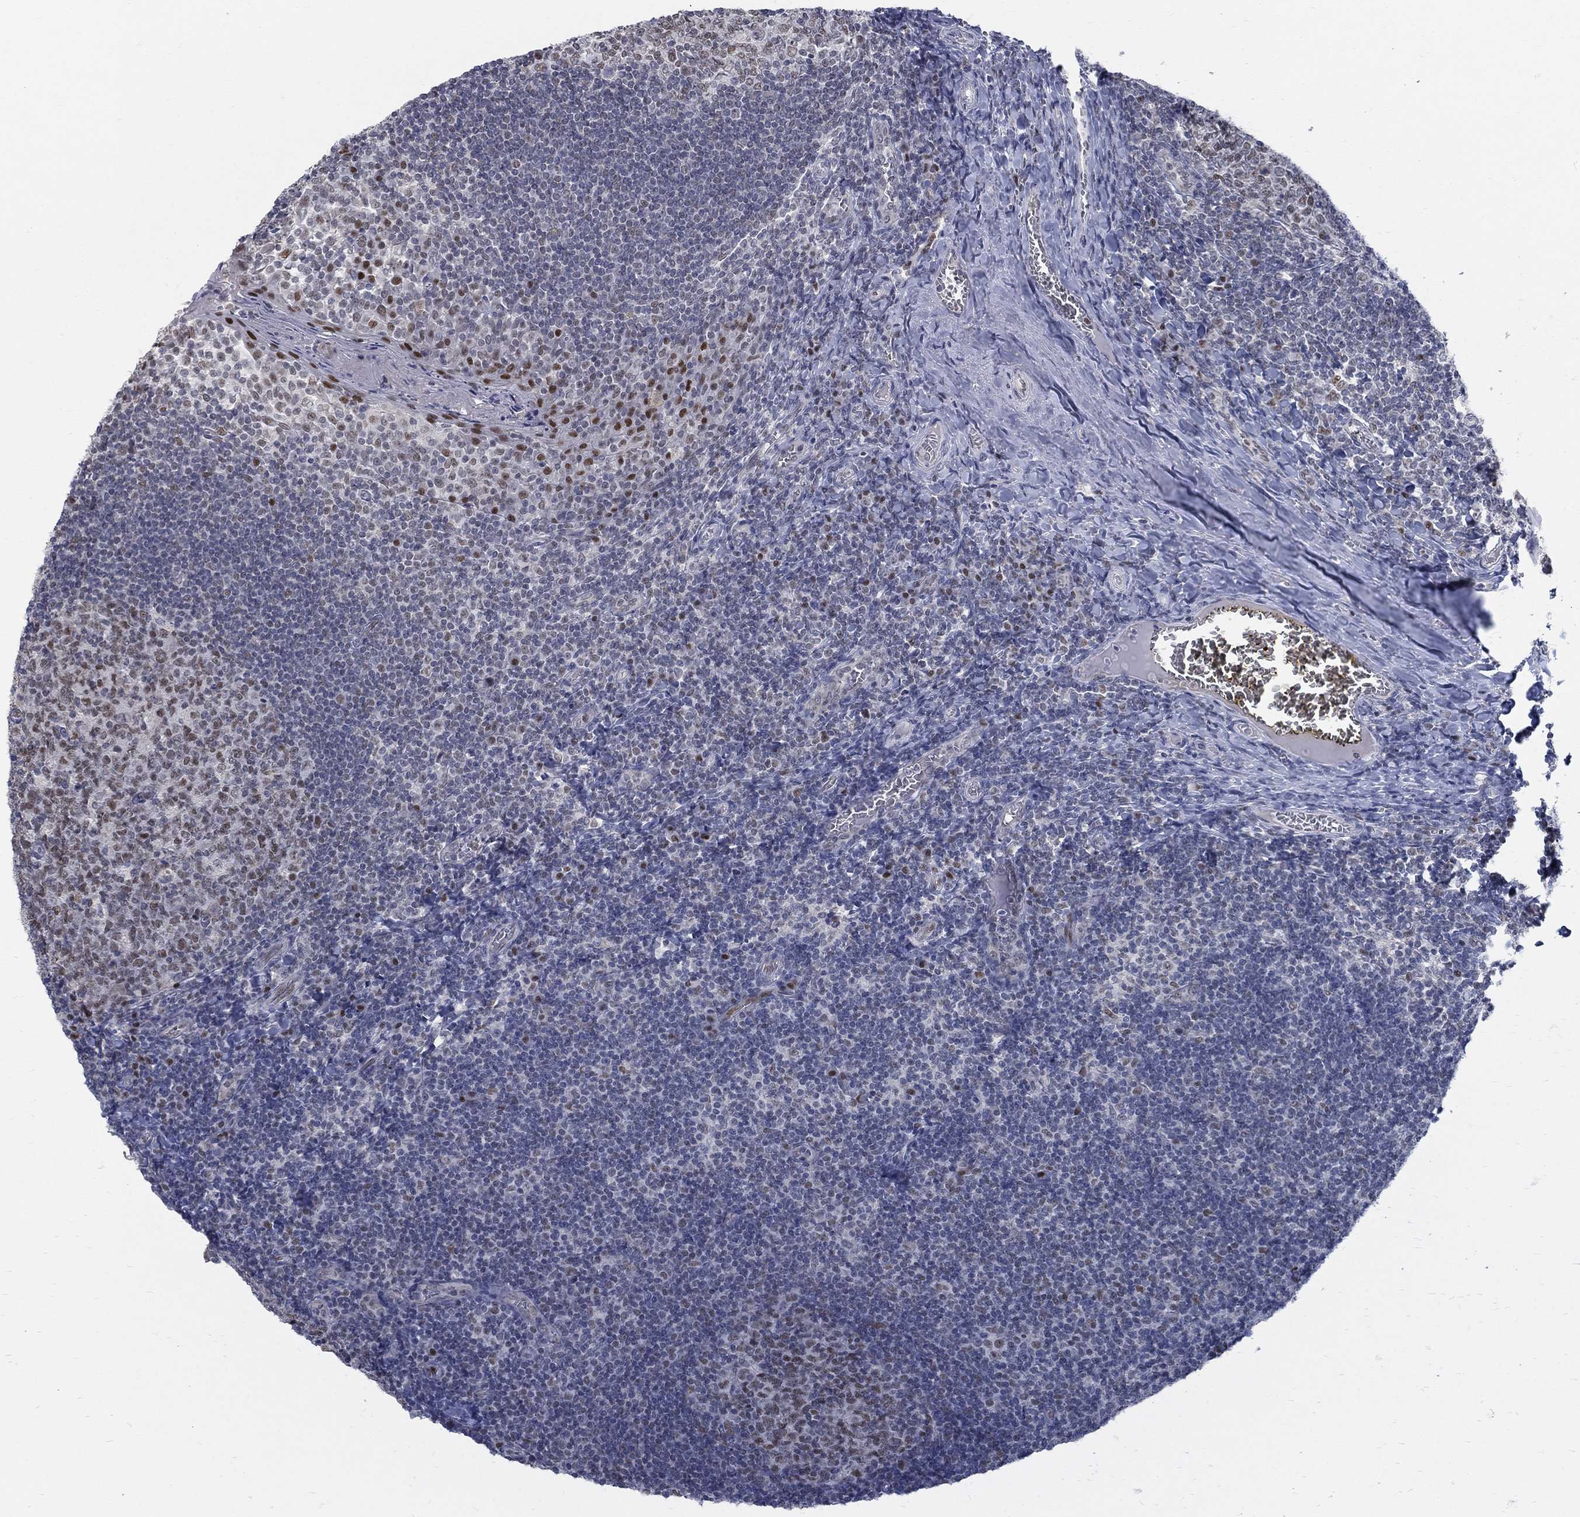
{"staining": {"intensity": "moderate", "quantity": "25%-75%", "location": "nuclear"}, "tissue": "tonsil", "cell_type": "Germinal center cells", "image_type": "normal", "snomed": [{"axis": "morphology", "description": "Normal tissue, NOS"}, {"axis": "topography", "description": "Tonsil"}], "caption": "This is a photomicrograph of immunohistochemistry (IHC) staining of benign tonsil, which shows moderate staining in the nuclear of germinal center cells.", "gene": "GCFC2", "patient": {"sex": "female", "age": 13}}